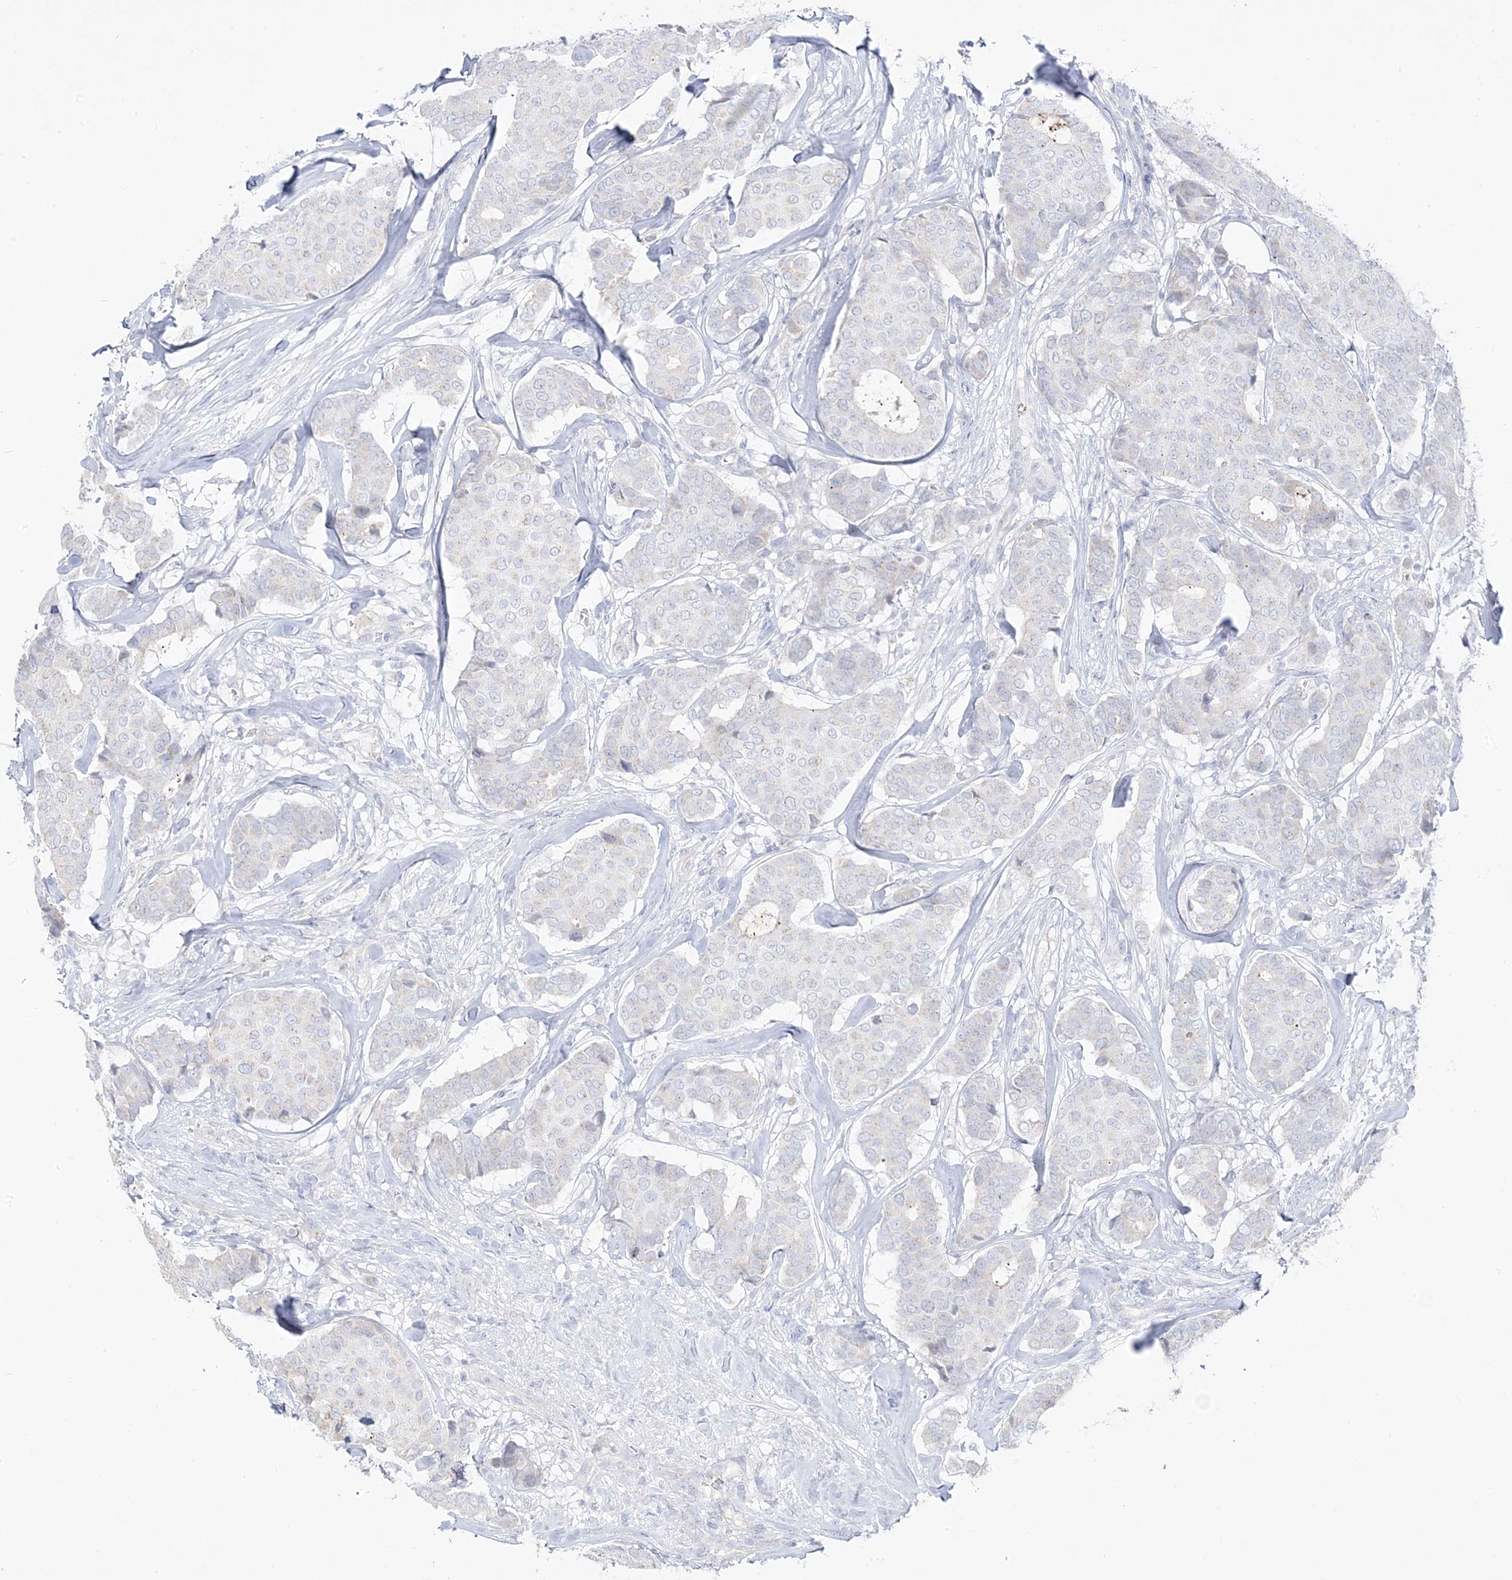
{"staining": {"intensity": "negative", "quantity": "none", "location": "none"}, "tissue": "breast cancer", "cell_type": "Tumor cells", "image_type": "cancer", "snomed": [{"axis": "morphology", "description": "Duct carcinoma"}, {"axis": "topography", "description": "Breast"}], "caption": "Immunohistochemical staining of human infiltrating ductal carcinoma (breast) reveals no significant staining in tumor cells.", "gene": "TRANK1", "patient": {"sex": "female", "age": 75}}